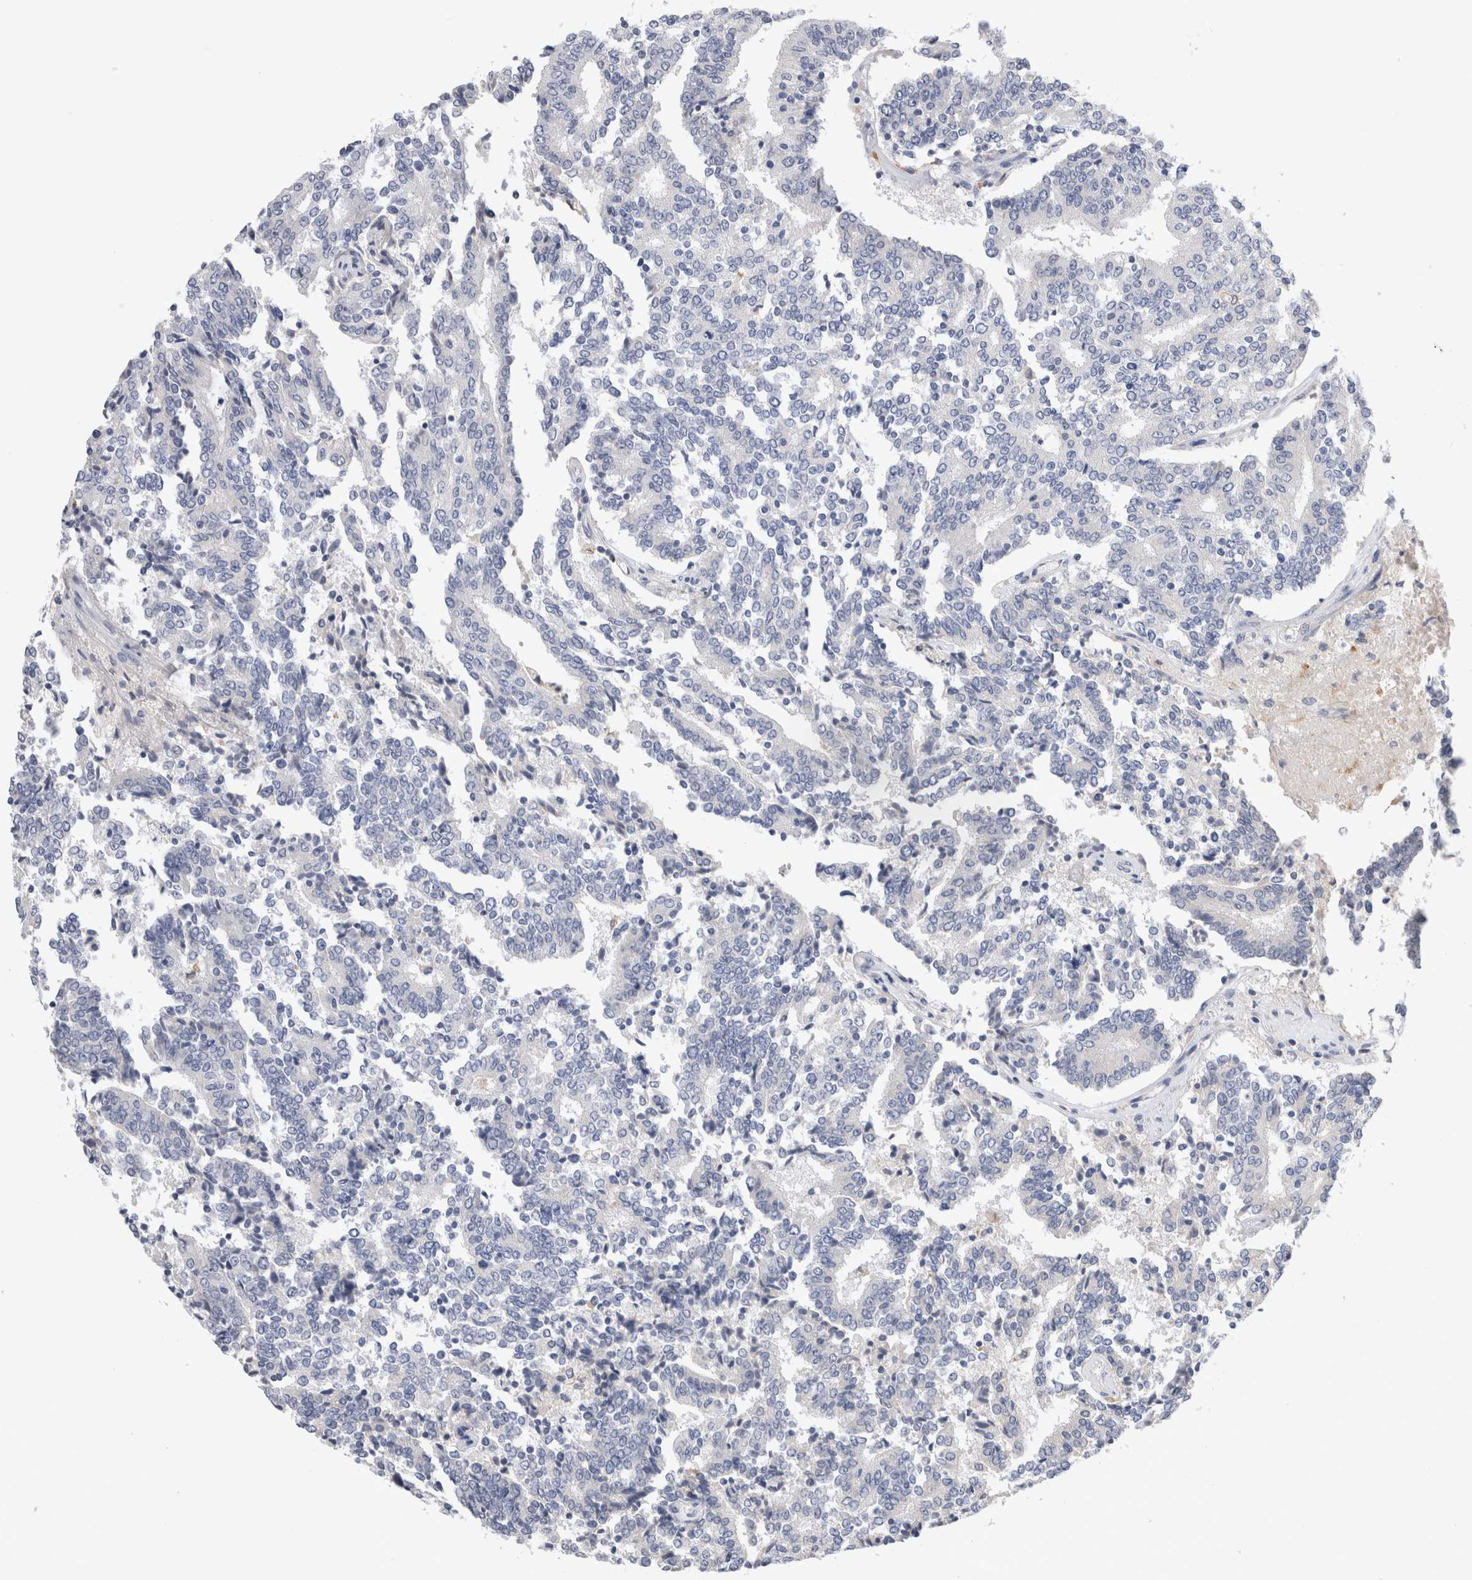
{"staining": {"intensity": "negative", "quantity": "none", "location": "none"}, "tissue": "prostate cancer", "cell_type": "Tumor cells", "image_type": "cancer", "snomed": [{"axis": "morphology", "description": "Normal tissue, NOS"}, {"axis": "morphology", "description": "Adenocarcinoma, High grade"}, {"axis": "topography", "description": "Prostate"}, {"axis": "topography", "description": "Seminal veicle"}], "caption": "High power microscopy micrograph of an IHC histopathology image of high-grade adenocarcinoma (prostate), revealing no significant positivity in tumor cells.", "gene": "VSIG4", "patient": {"sex": "male", "age": 55}}